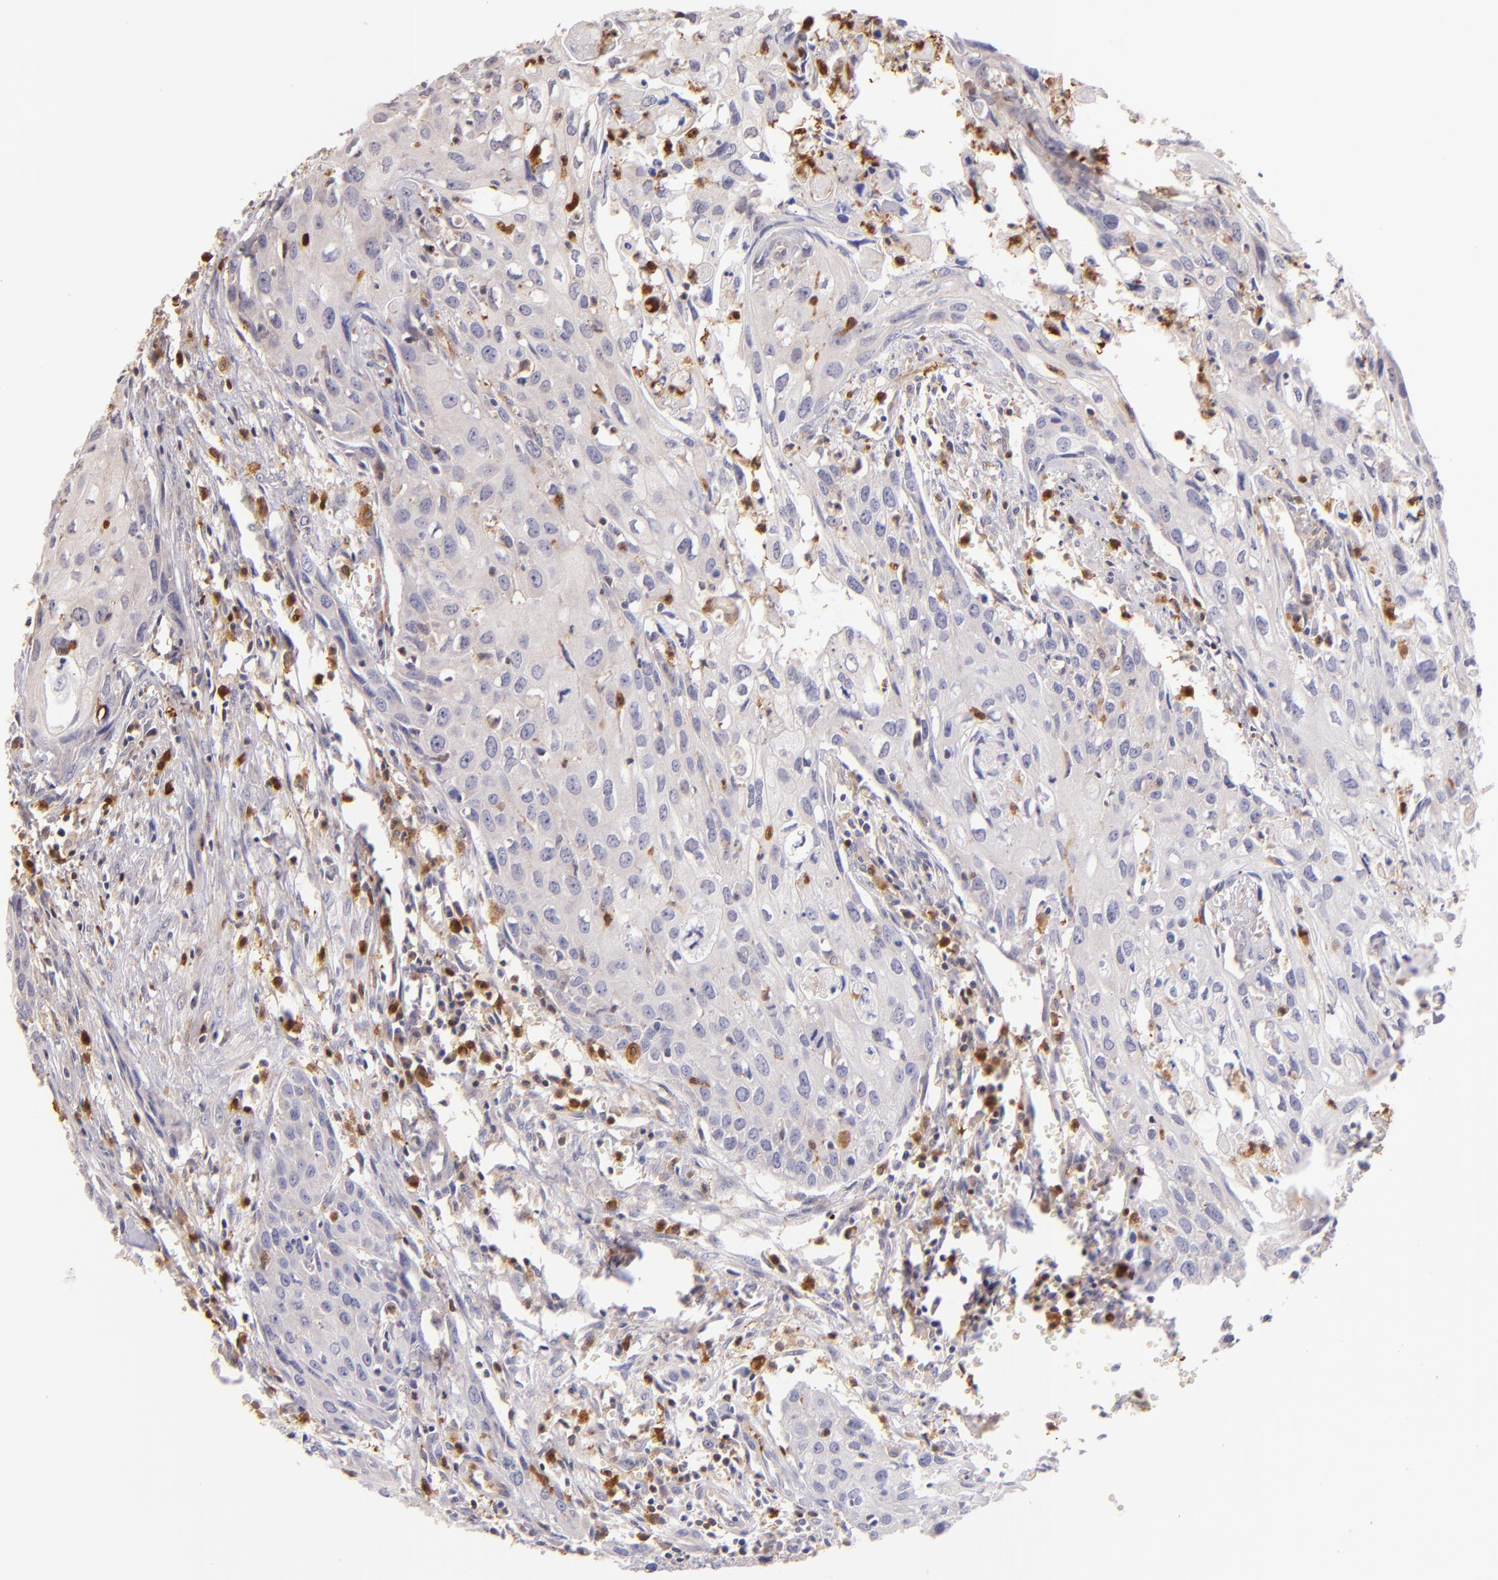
{"staining": {"intensity": "weak", "quantity": "<25%", "location": "cytoplasmic/membranous"}, "tissue": "urothelial cancer", "cell_type": "Tumor cells", "image_type": "cancer", "snomed": [{"axis": "morphology", "description": "Urothelial carcinoma, High grade"}, {"axis": "topography", "description": "Urinary bladder"}], "caption": "There is no significant staining in tumor cells of high-grade urothelial carcinoma.", "gene": "BTK", "patient": {"sex": "male", "age": 54}}